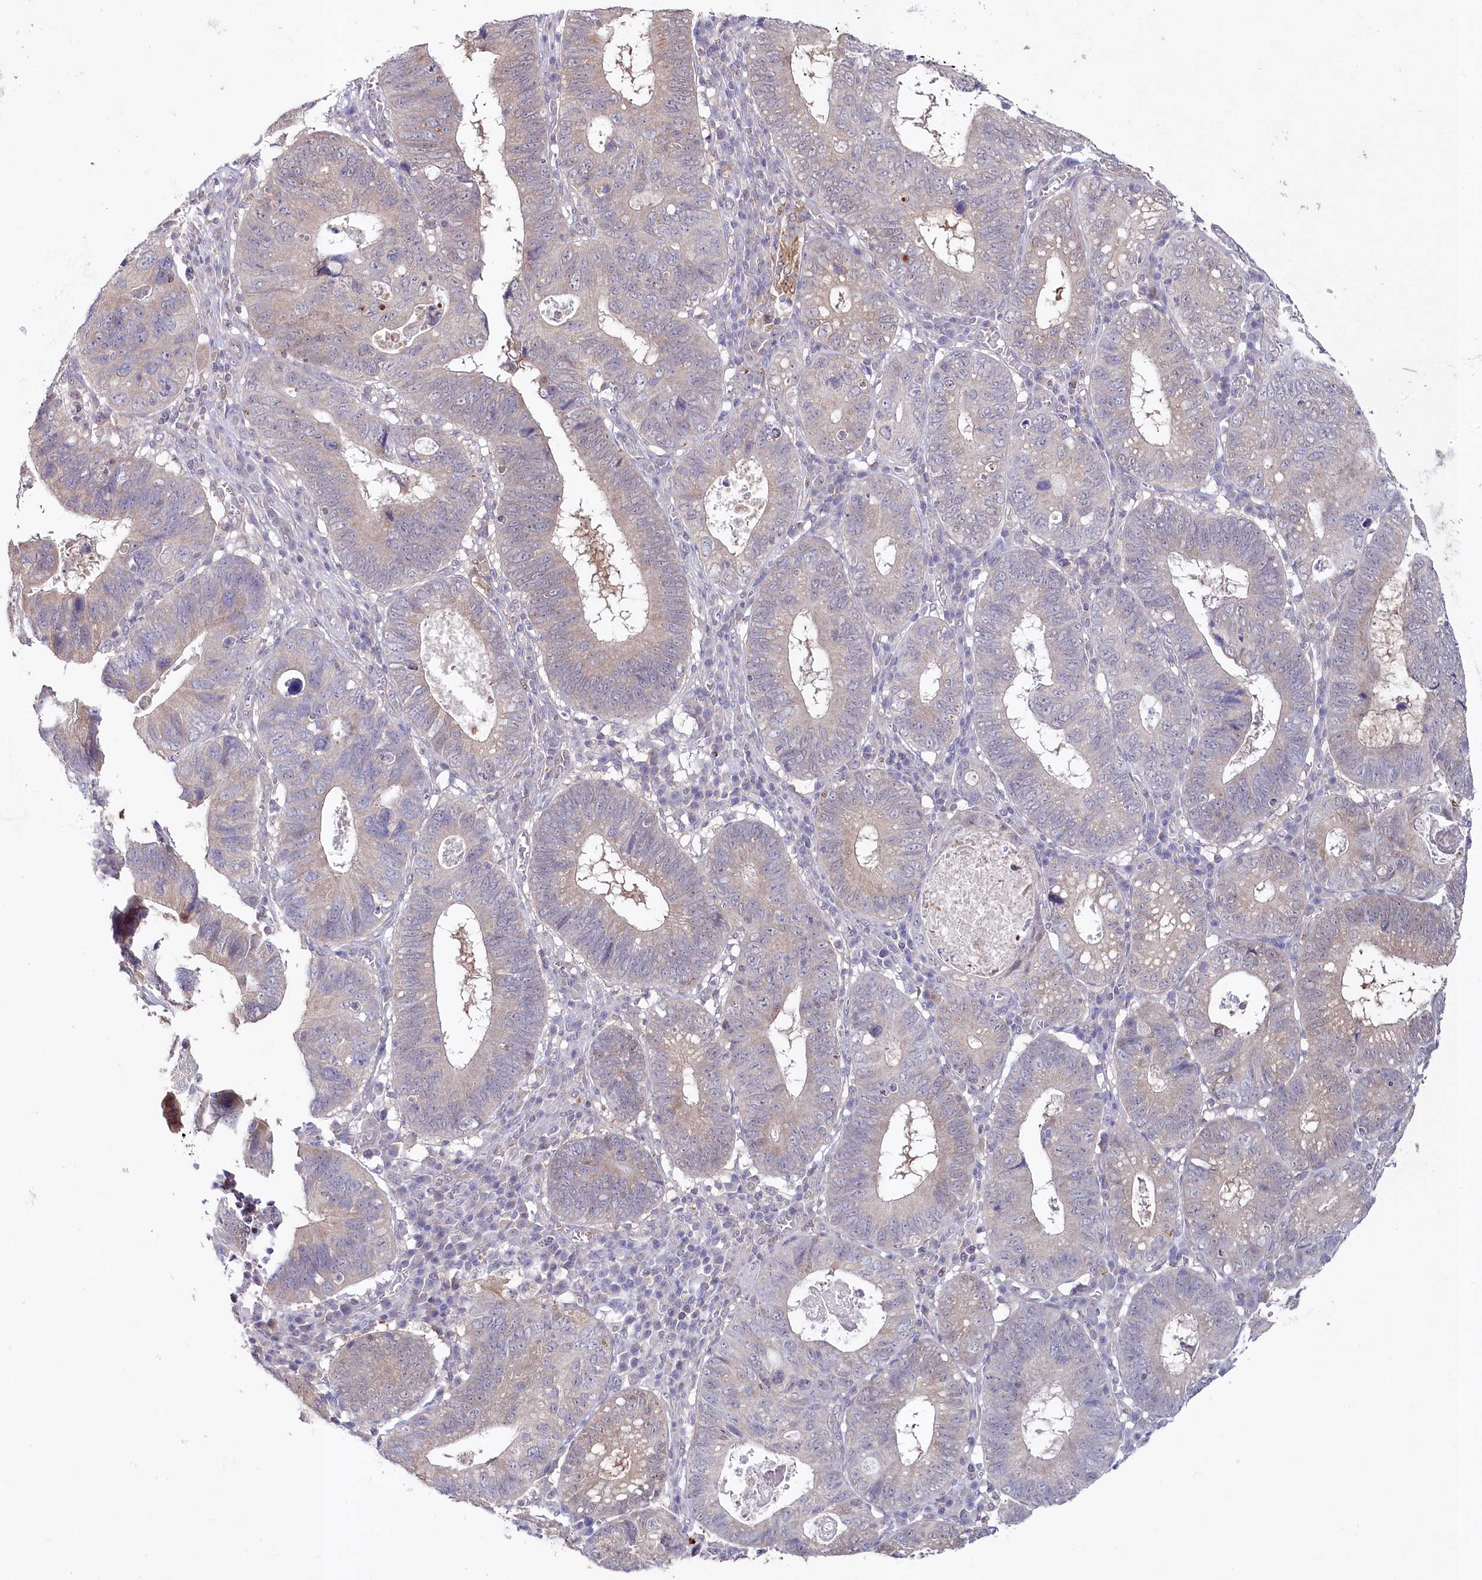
{"staining": {"intensity": "weak", "quantity": "<25%", "location": "cytoplasmic/membranous"}, "tissue": "stomach cancer", "cell_type": "Tumor cells", "image_type": "cancer", "snomed": [{"axis": "morphology", "description": "Adenocarcinoma, NOS"}, {"axis": "topography", "description": "Stomach"}], "caption": "IHC micrograph of neoplastic tissue: human adenocarcinoma (stomach) stained with DAB (3,3'-diaminobenzidine) demonstrates no significant protein staining in tumor cells.", "gene": "AAMDC", "patient": {"sex": "male", "age": 59}}